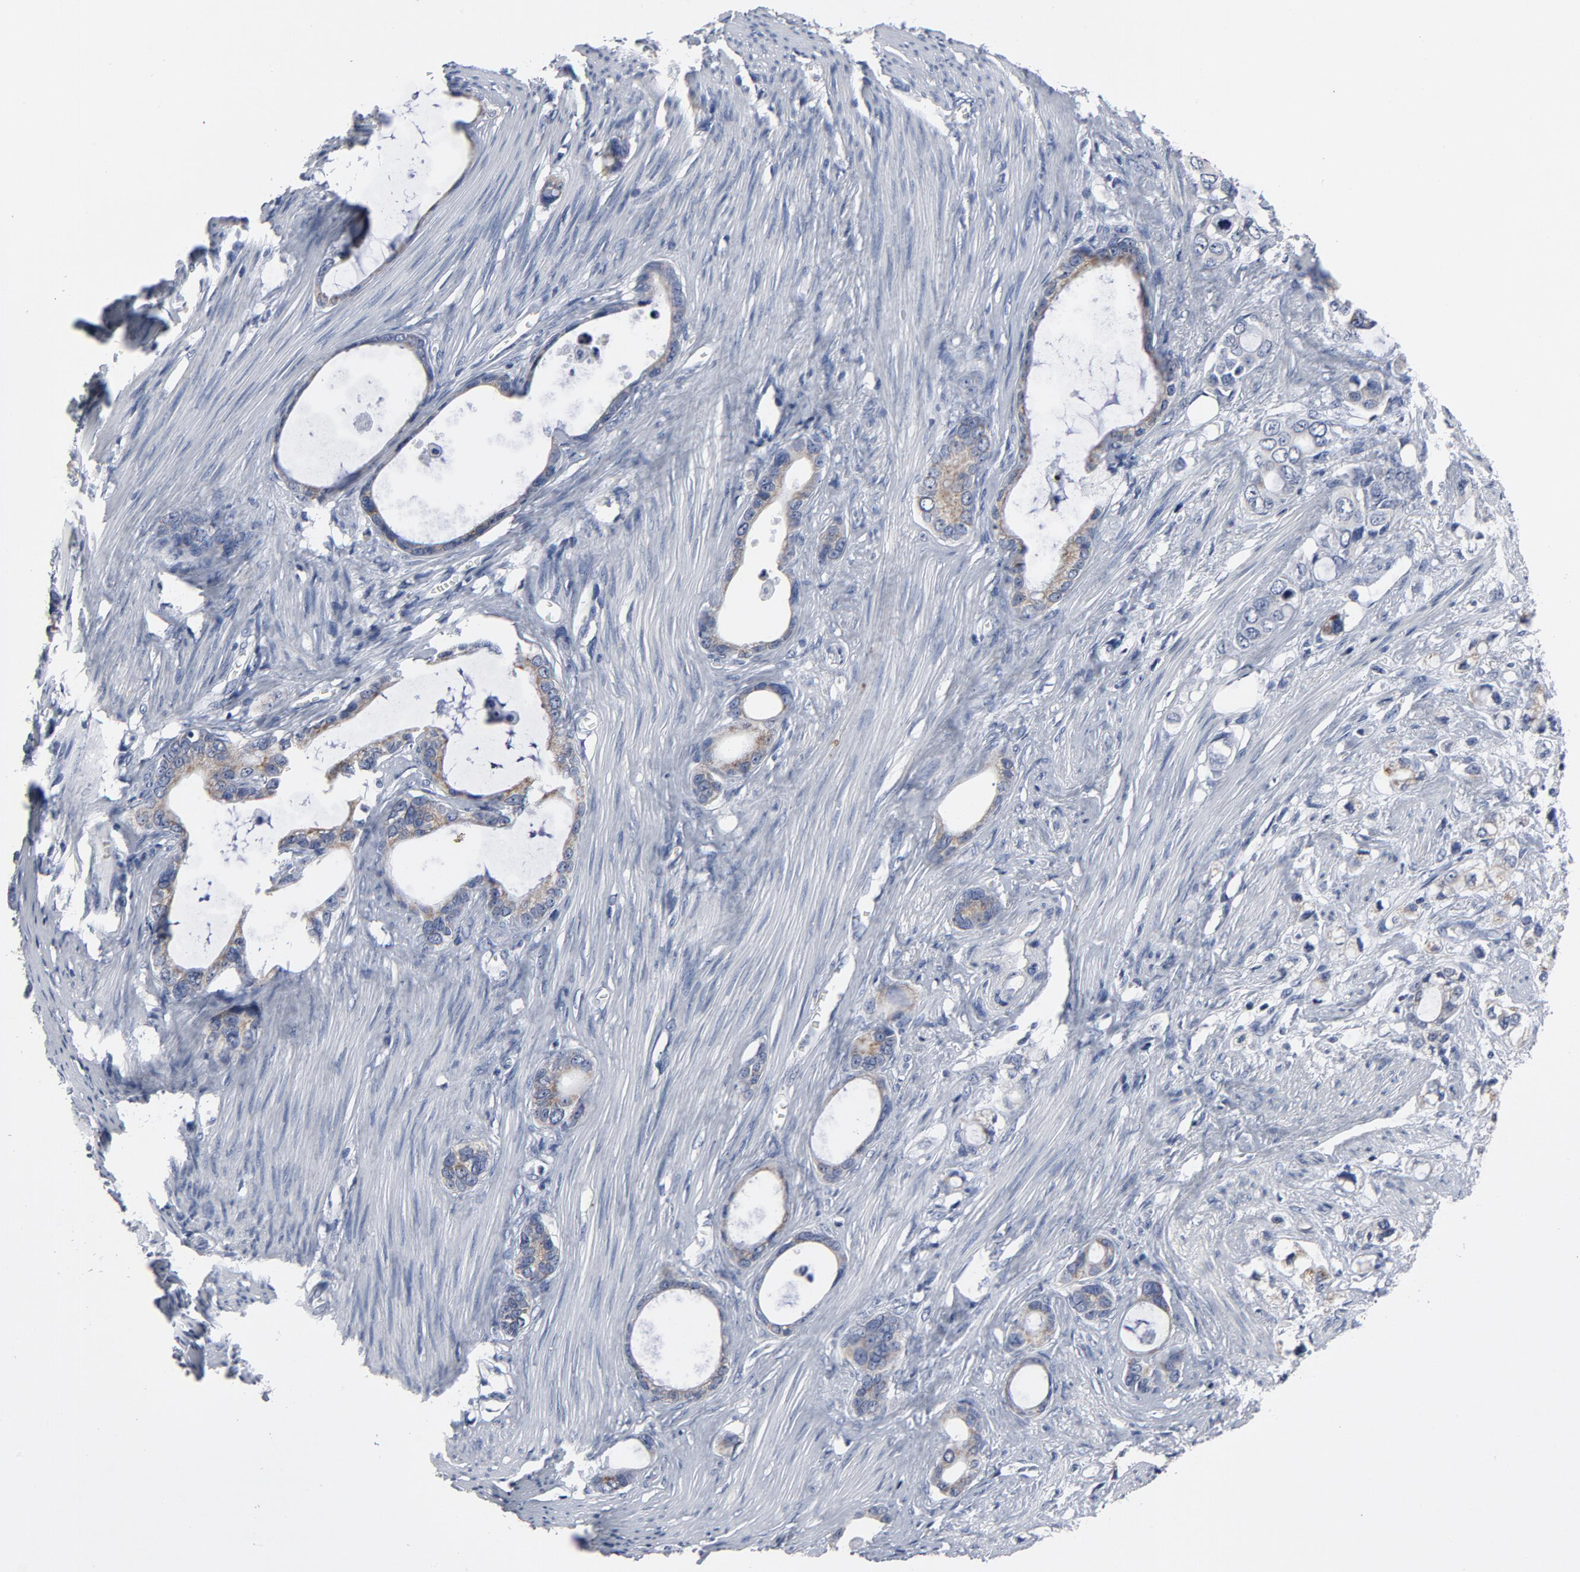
{"staining": {"intensity": "negative", "quantity": "none", "location": "none"}, "tissue": "stomach cancer", "cell_type": "Tumor cells", "image_type": "cancer", "snomed": [{"axis": "morphology", "description": "Adenocarcinoma, NOS"}, {"axis": "topography", "description": "Stomach"}], "caption": "IHC histopathology image of neoplastic tissue: adenocarcinoma (stomach) stained with DAB (3,3'-diaminobenzidine) demonstrates no significant protein positivity in tumor cells.", "gene": "TCL1A", "patient": {"sex": "female", "age": 75}}